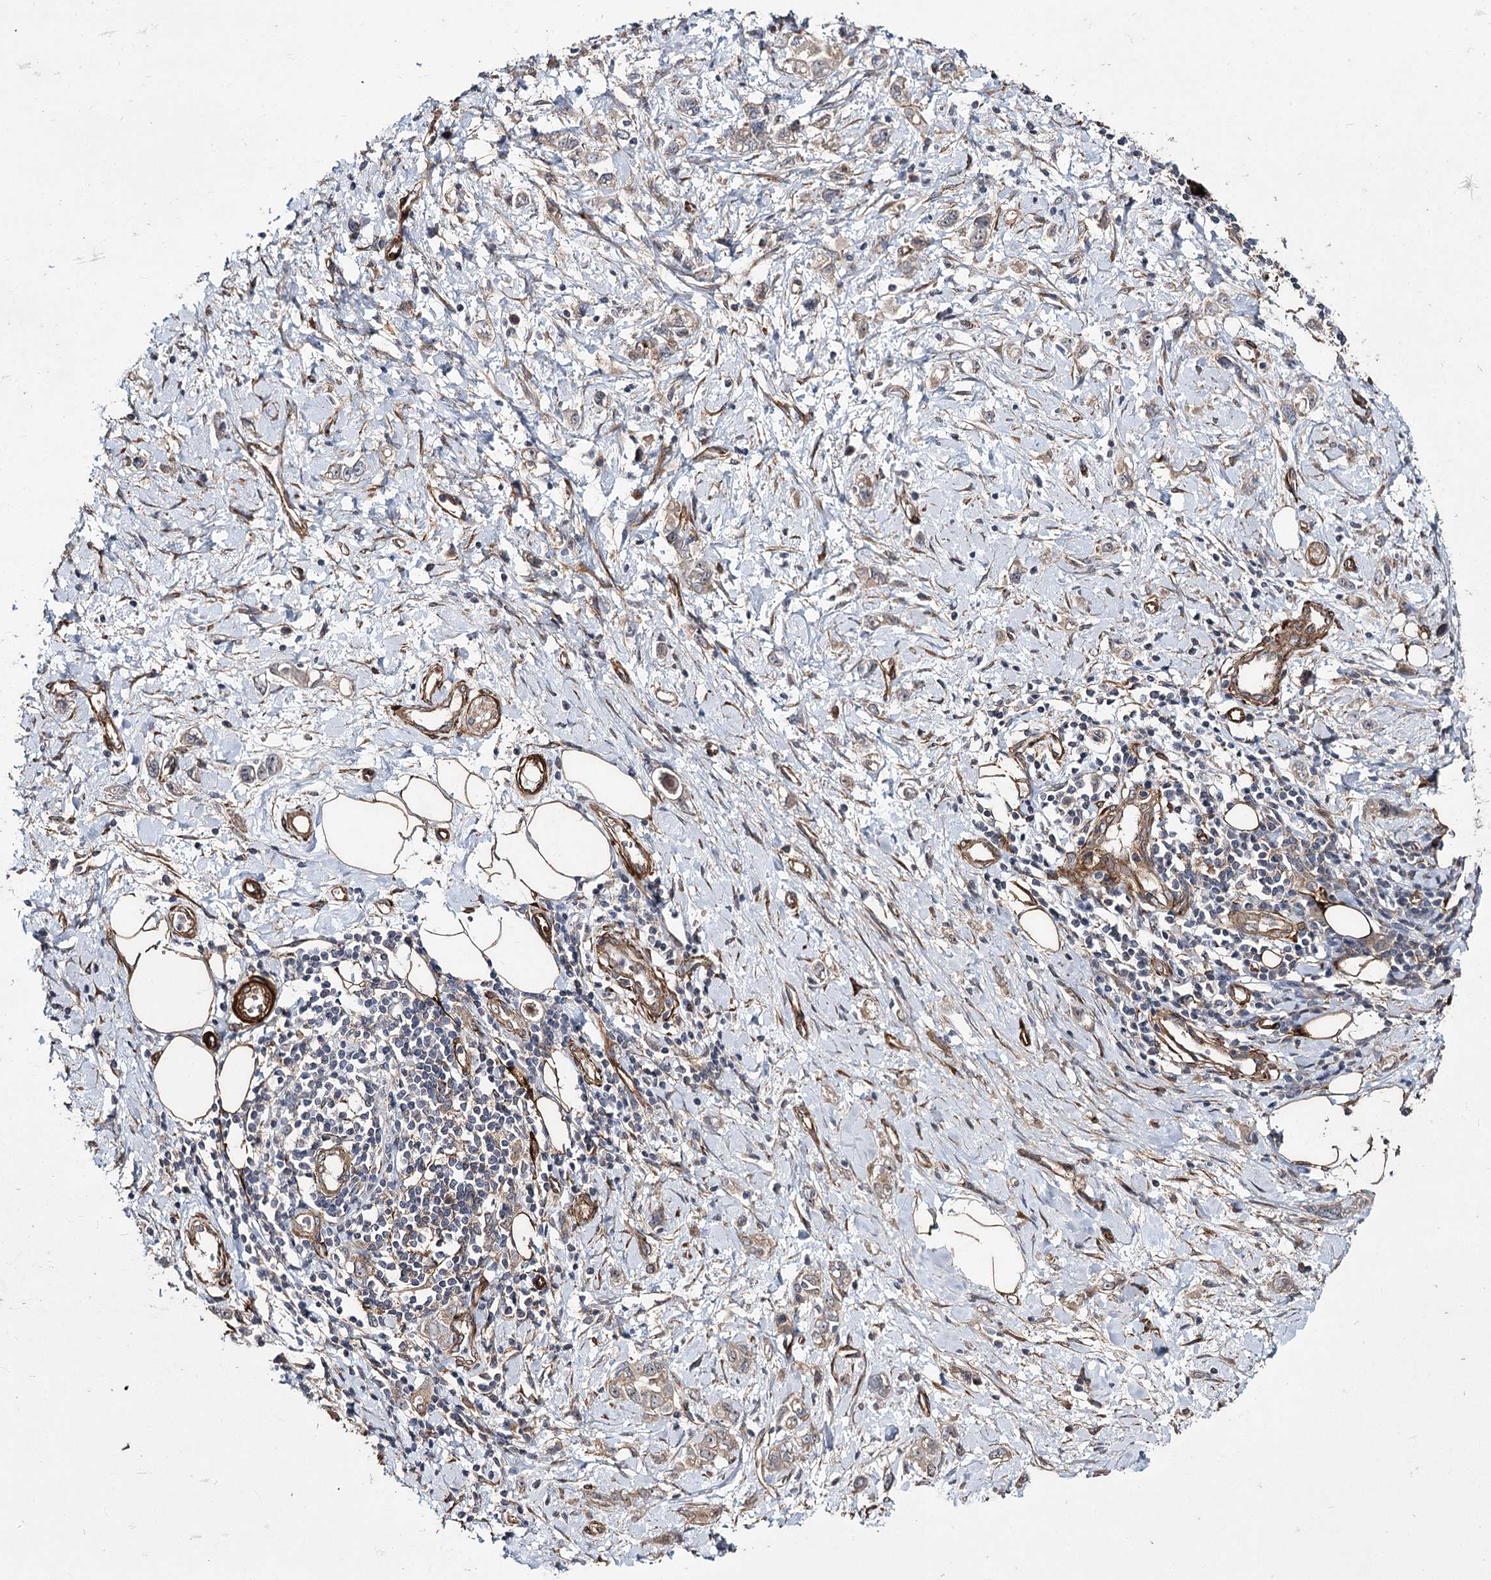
{"staining": {"intensity": "weak", "quantity": ">75%", "location": "cytoplasmic/membranous"}, "tissue": "stomach cancer", "cell_type": "Tumor cells", "image_type": "cancer", "snomed": [{"axis": "morphology", "description": "Adenocarcinoma, NOS"}, {"axis": "topography", "description": "Stomach"}], "caption": "This image exhibits IHC staining of adenocarcinoma (stomach), with low weak cytoplasmic/membranous staining in approximately >75% of tumor cells.", "gene": "MYO1C", "patient": {"sex": "female", "age": 76}}